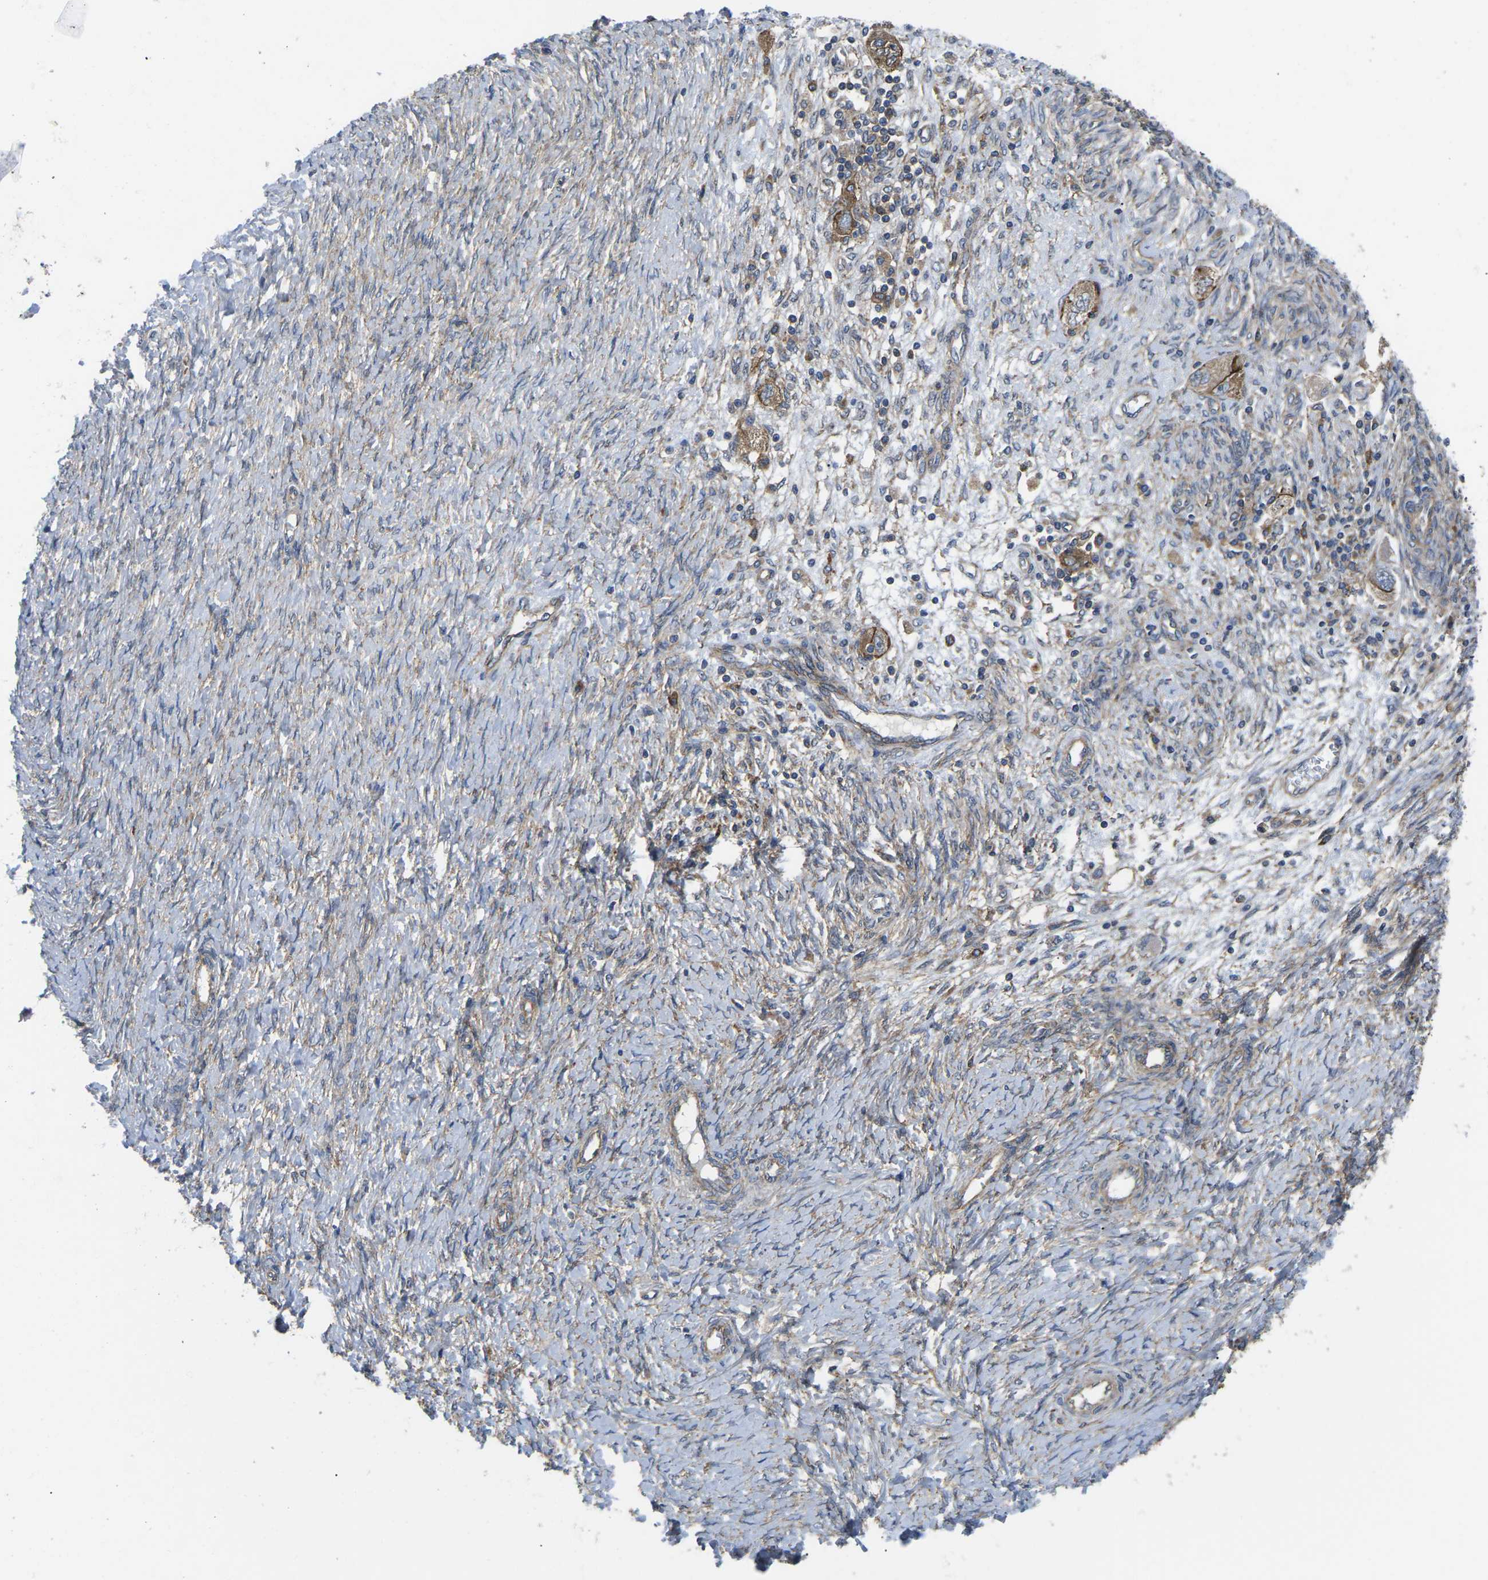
{"staining": {"intensity": "strong", "quantity": ">75%", "location": "cytoplasmic/membranous"}, "tissue": "ovarian cancer", "cell_type": "Tumor cells", "image_type": "cancer", "snomed": [{"axis": "morphology", "description": "Carcinoma, NOS"}, {"axis": "morphology", "description": "Cystadenocarcinoma, serous, NOS"}, {"axis": "topography", "description": "Ovary"}], "caption": "A photomicrograph of ovarian cancer stained for a protein demonstrates strong cytoplasmic/membranous brown staining in tumor cells.", "gene": "DLG1", "patient": {"sex": "female", "age": 69}}